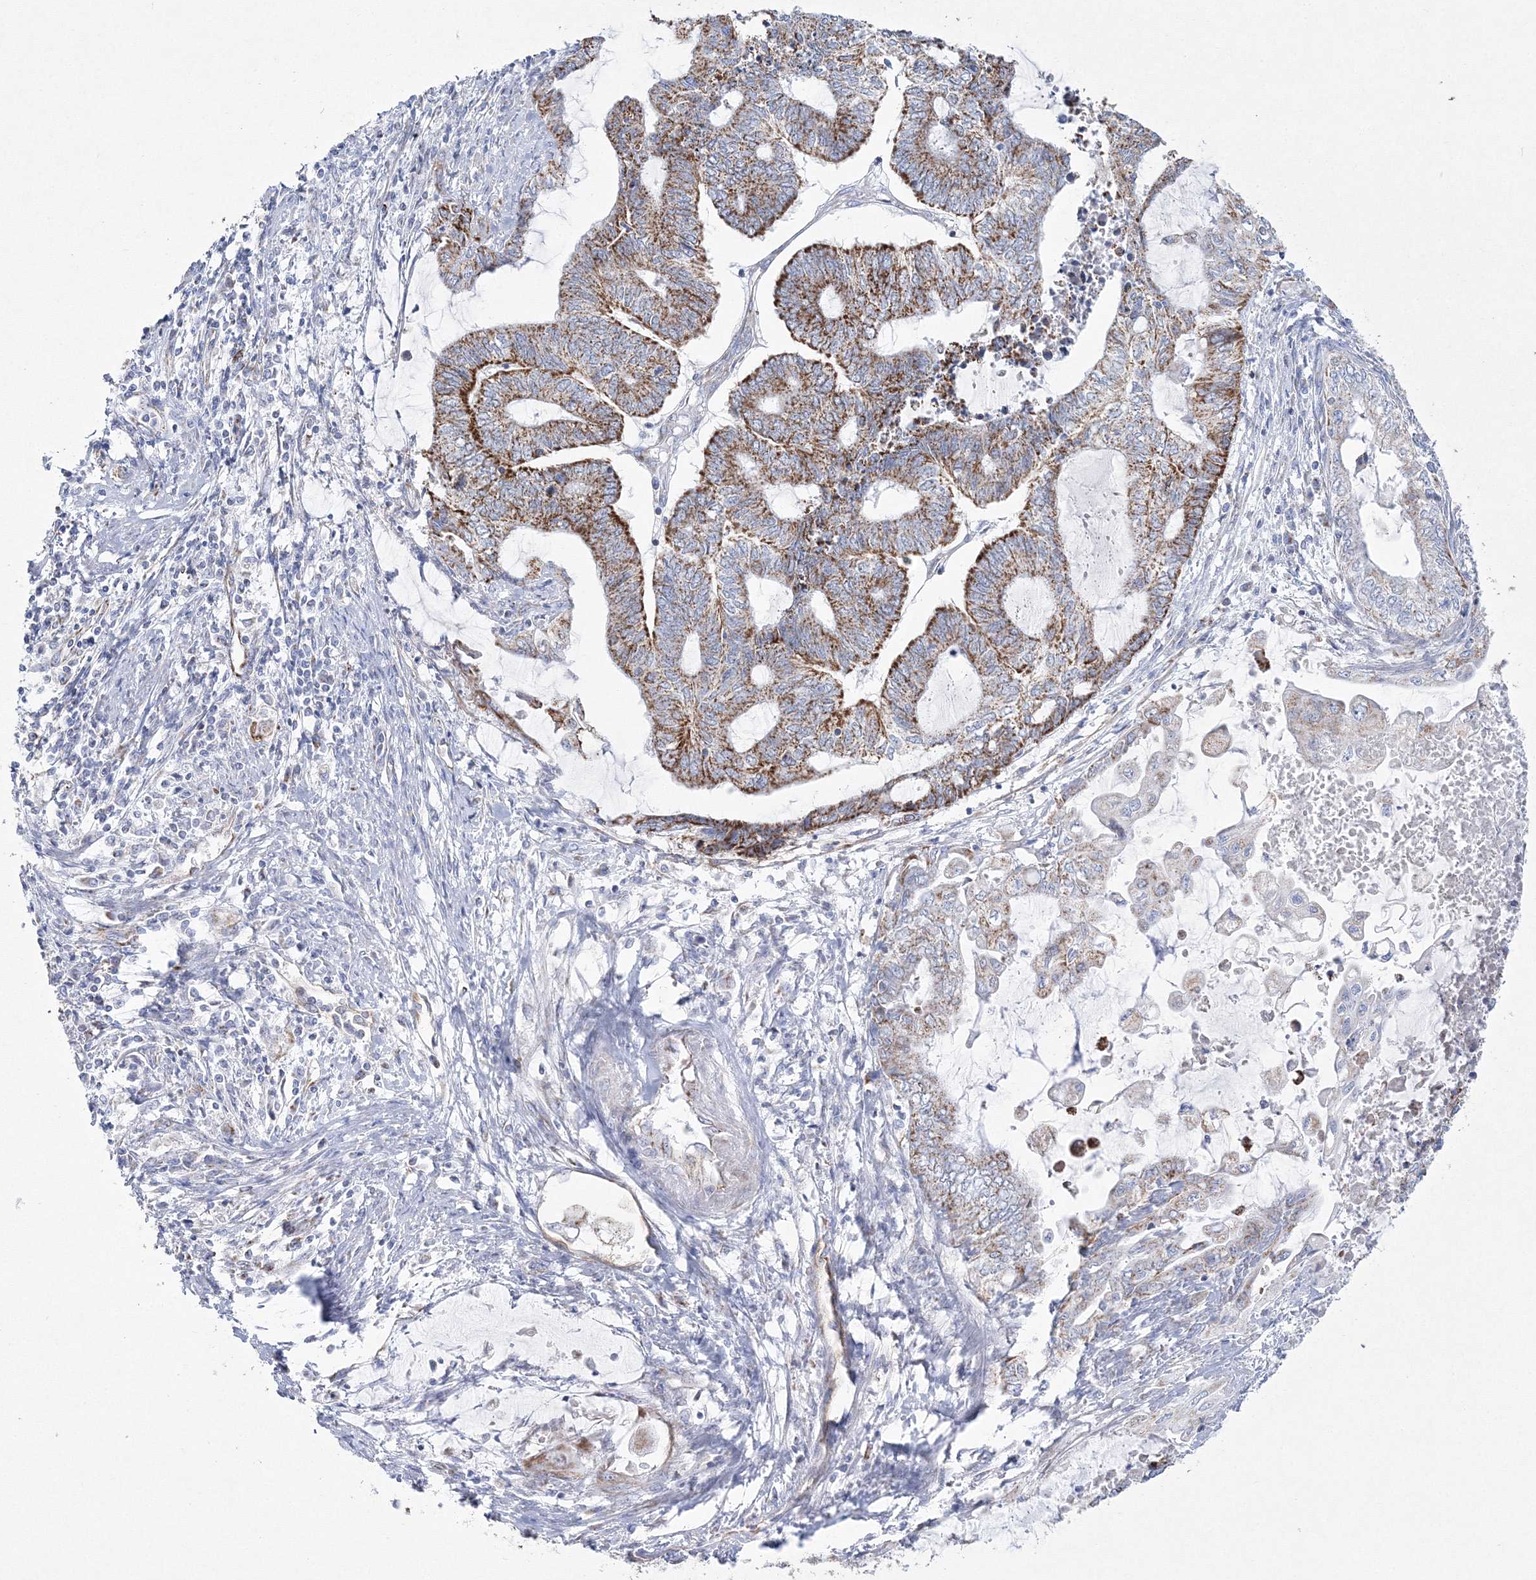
{"staining": {"intensity": "strong", "quantity": "25%-75%", "location": "cytoplasmic/membranous"}, "tissue": "endometrial cancer", "cell_type": "Tumor cells", "image_type": "cancer", "snomed": [{"axis": "morphology", "description": "Adenocarcinoma, NOS"}, {"axis": "topography", "description": "Uterus"}, {"axis": "topography", "description": "Endometrium"}], "caption": "Human adenocarcinoma (endometrial) stained with a brown dye shows strong cytoplasmic/membranous positive positivity in approximately 25%-75% of tumor cells.", "gene": "HIBCH", "patient": {"sex": "female", "age": 70}}